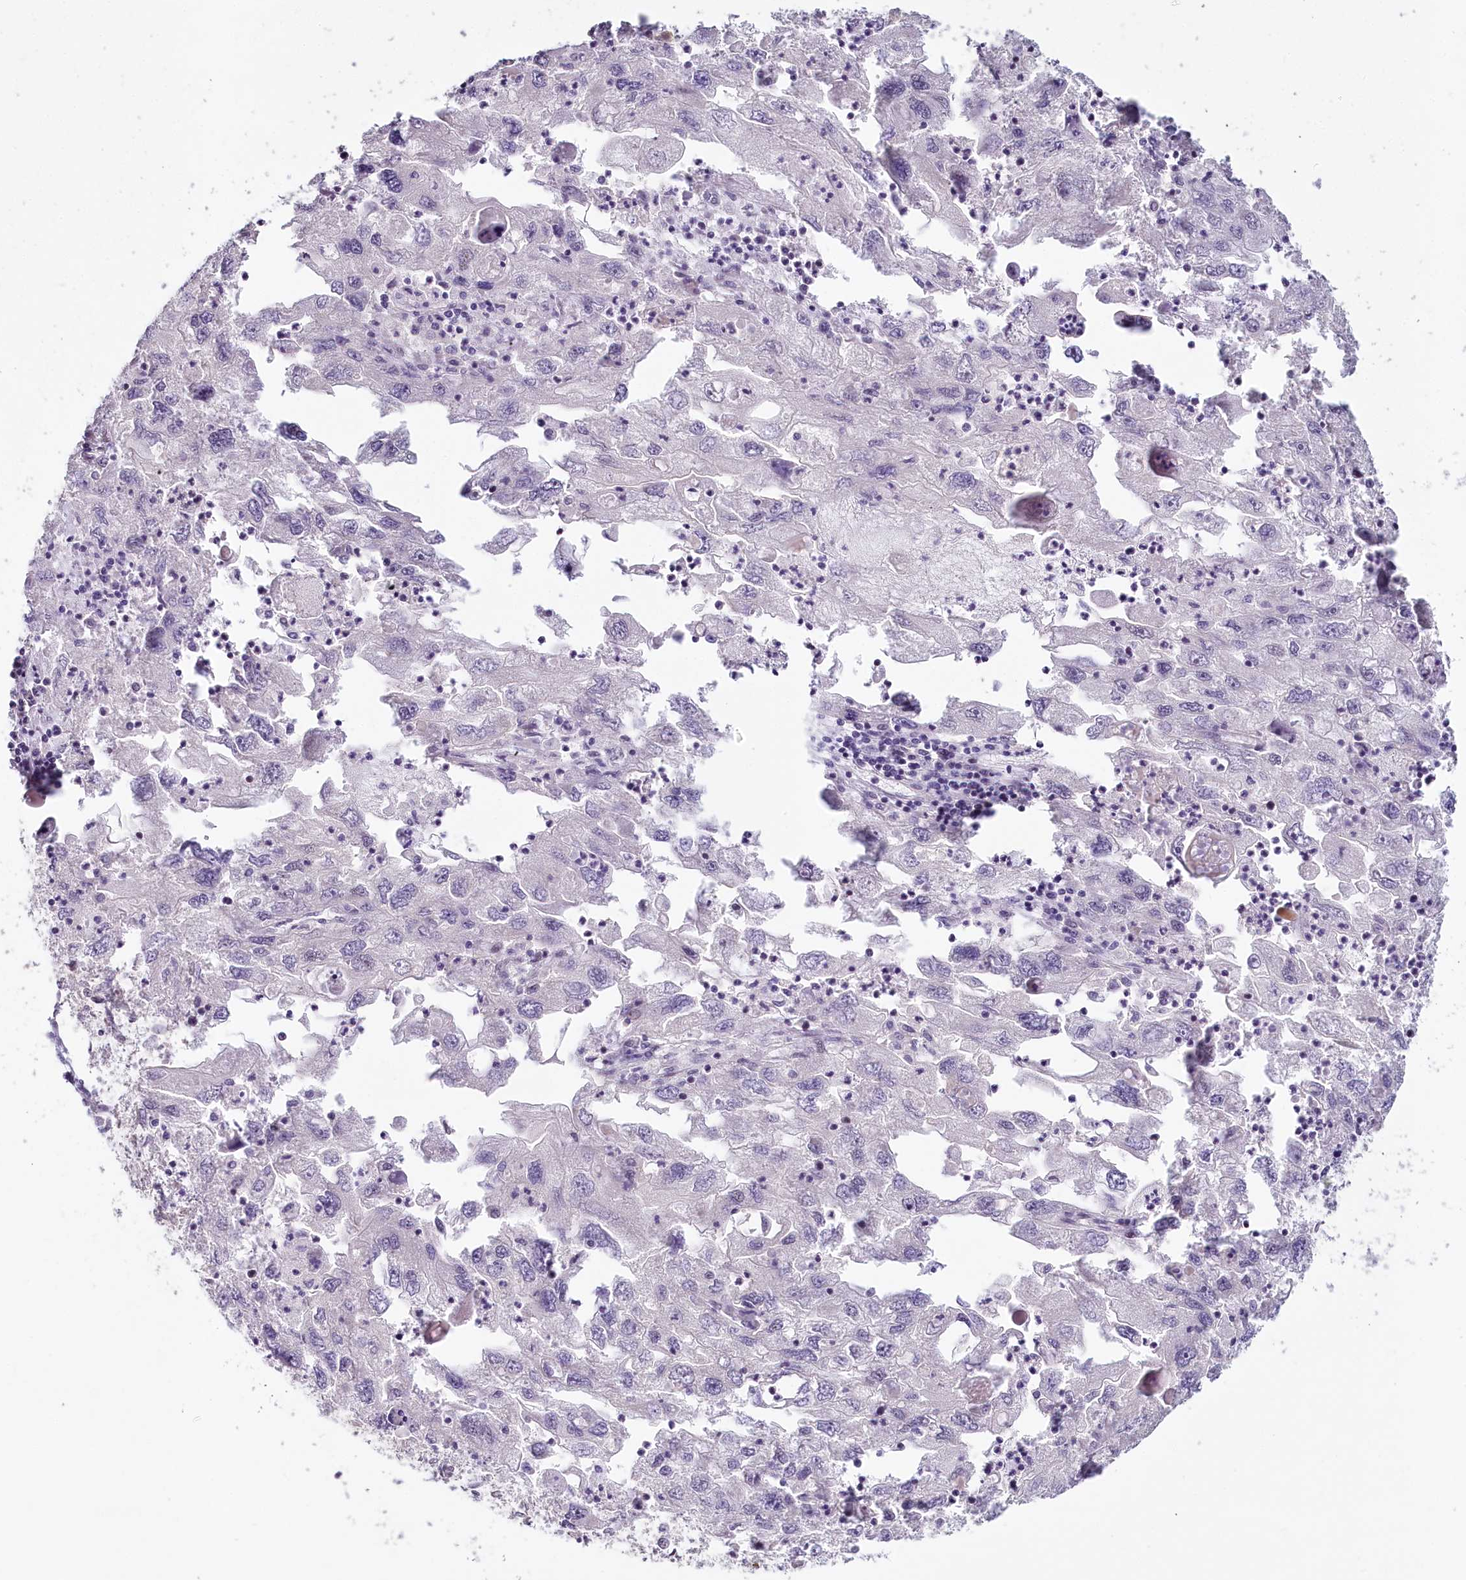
{"staining": {"intensity": "negative", "quantity": "none", "location": "none"}, "tissue": "endometrial cancer", "cell_type": "Tumor cells", "image_type": "cancer", "snomed": [{"axis": "morphology", "description": "Adenocarcinoma, NOS"}, {"axis": "topography", "description": "Endometrium"}], "caption": "A high-resolution image shows immunohistochemistry staining of endometrial cancer, which displays no significant expression in tumor cells.", "gene": "HPD", "patient": {"sex": "female", "age": 49}}